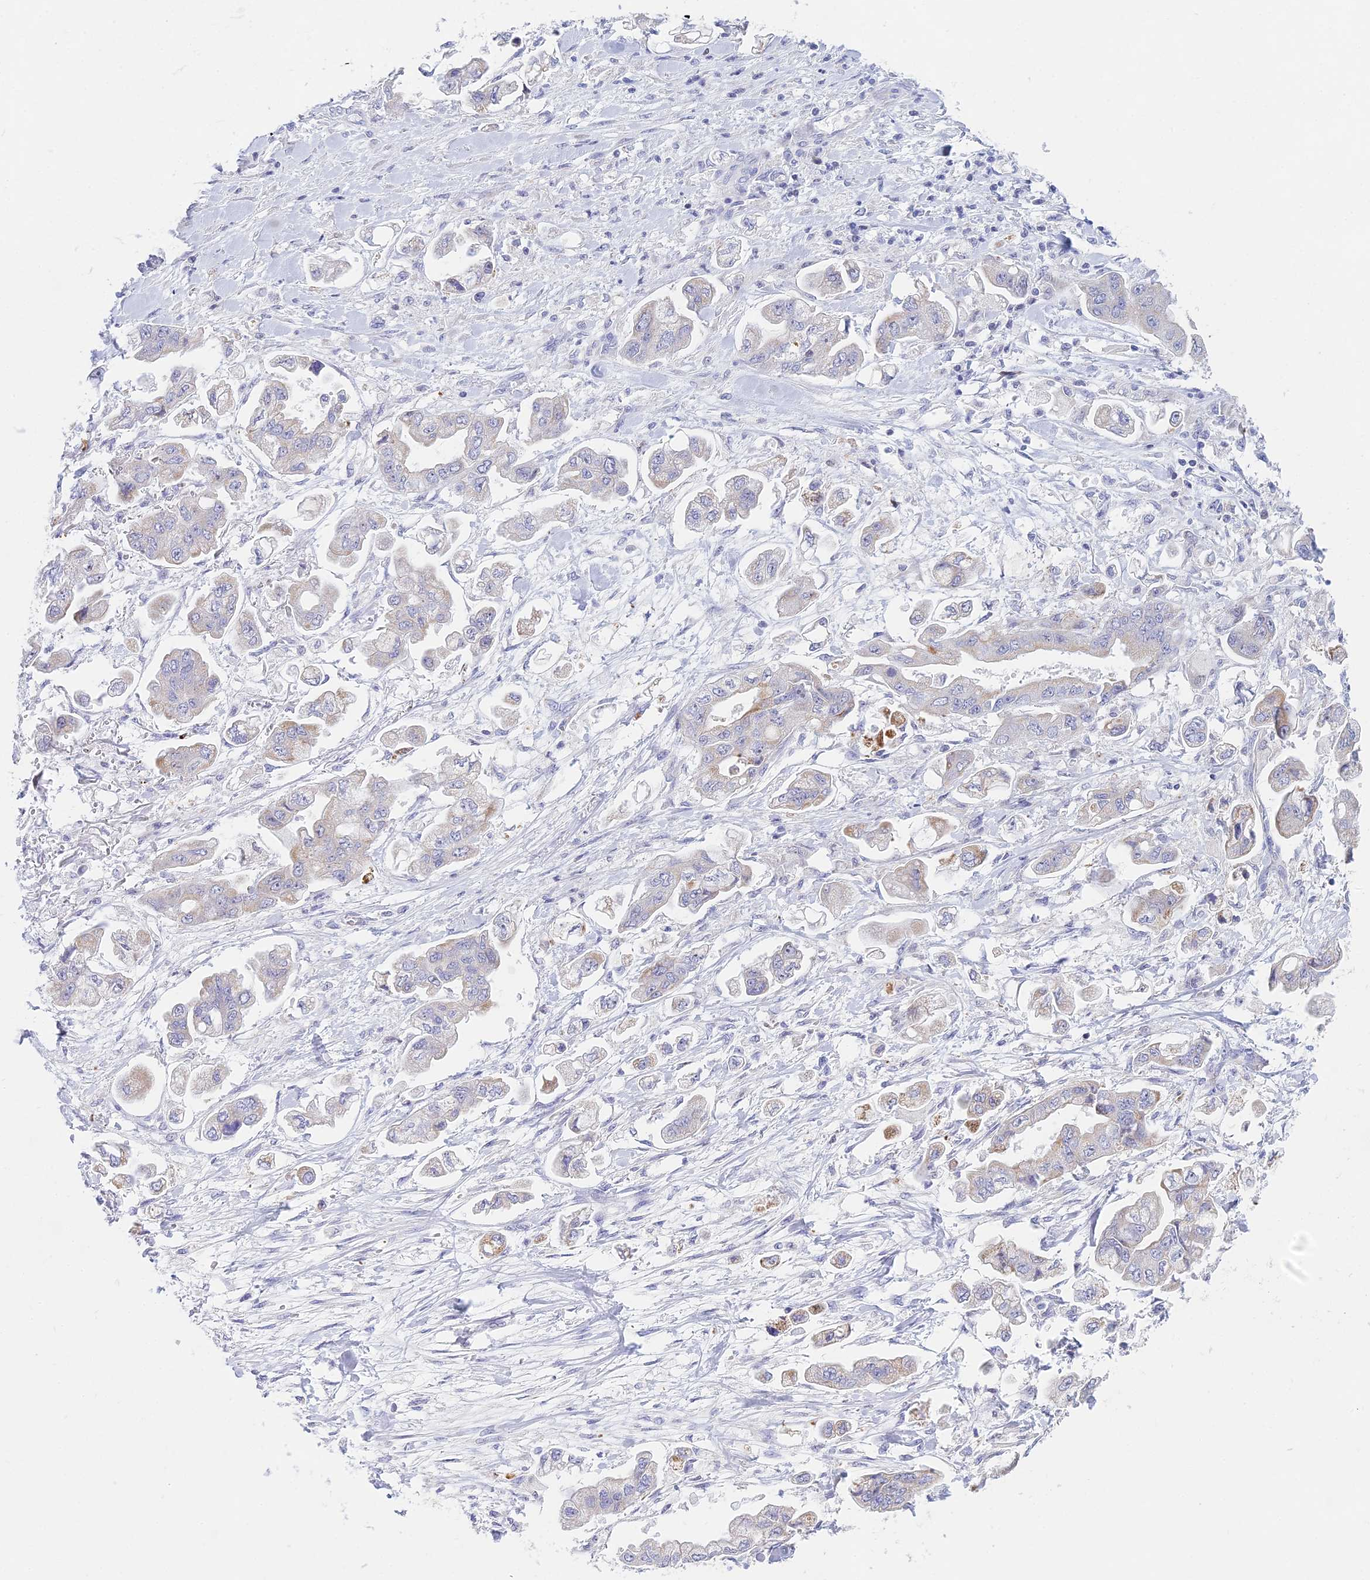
{"staining": {"intensity": "weak", "quantity": "<25%", "location": "cytoplasmic/membranous"}, "tissue": "stomach cancer", "cell_type": "Tumor cells", "image_type": "cancer", "snomed": [{"axis": "morphology", "description": "Adenocarcinoma, NOS"}, {"axis": "topography", "description": "Stomach"}], "caption": "High power microscopy image of an immunohistochemistry photomicrograph of stomach cancer, revealing no significant expression in tumor cells.", "gene": "PRR13", "patient": {"sex": "male", "age": 62}}